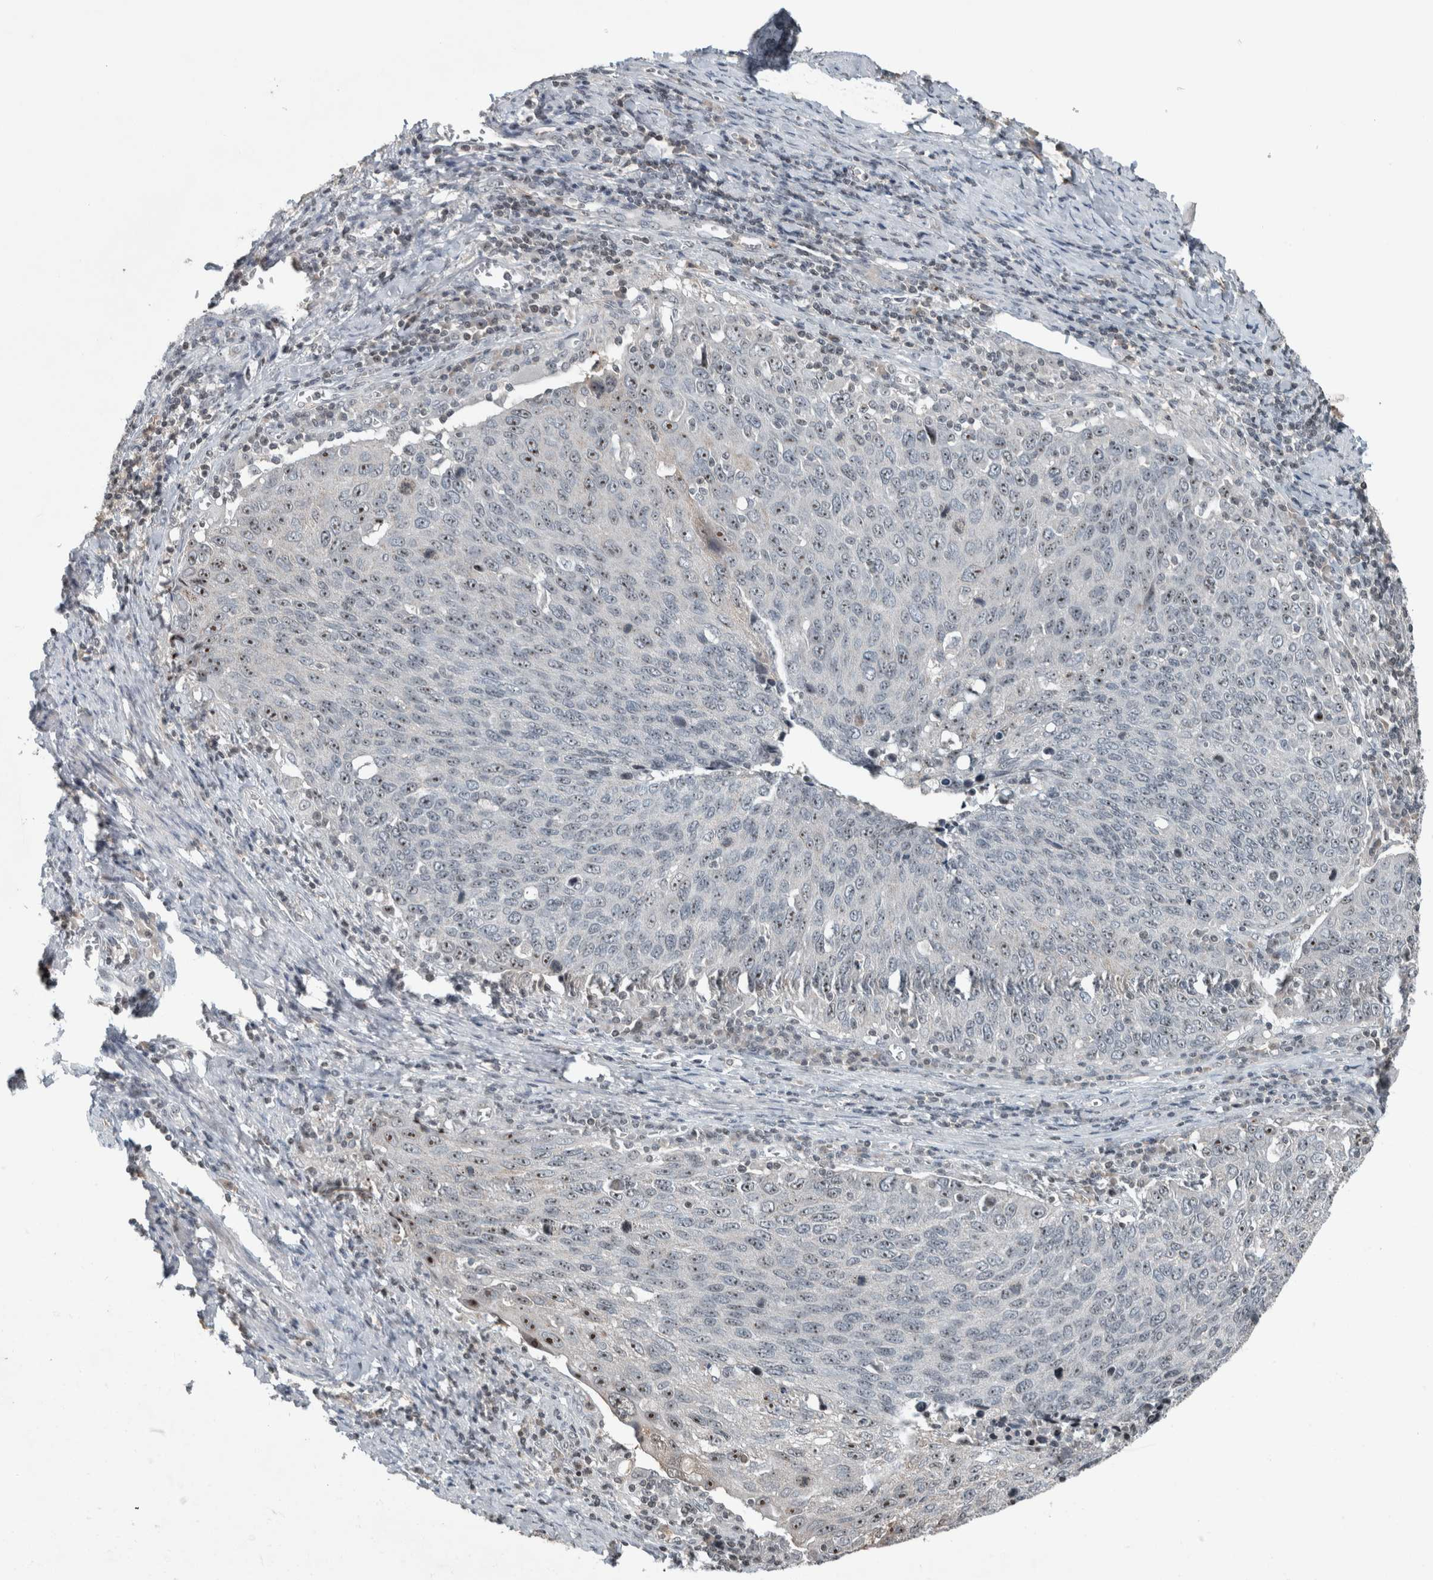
{"staining": {"intensity": "moderate", "quantity": "<25%", "location": "nuclear"}, "tissue": "cervical cancer", "cell_type": "Tumor cells", "image_type": "cancer", "snomed": [{"axis": "morphology", "description": "Squamous cell carcinoma, NOS"}, {"axis": "topography", "description": "Cervix"}], "caption": "Protein staining of cervical squamous cell carcinoma tissue displays moderate nuclear staining in about <25% of tumor cells.", "gene": "RPF1", "patient": {"sex": "female", "age": 53}}